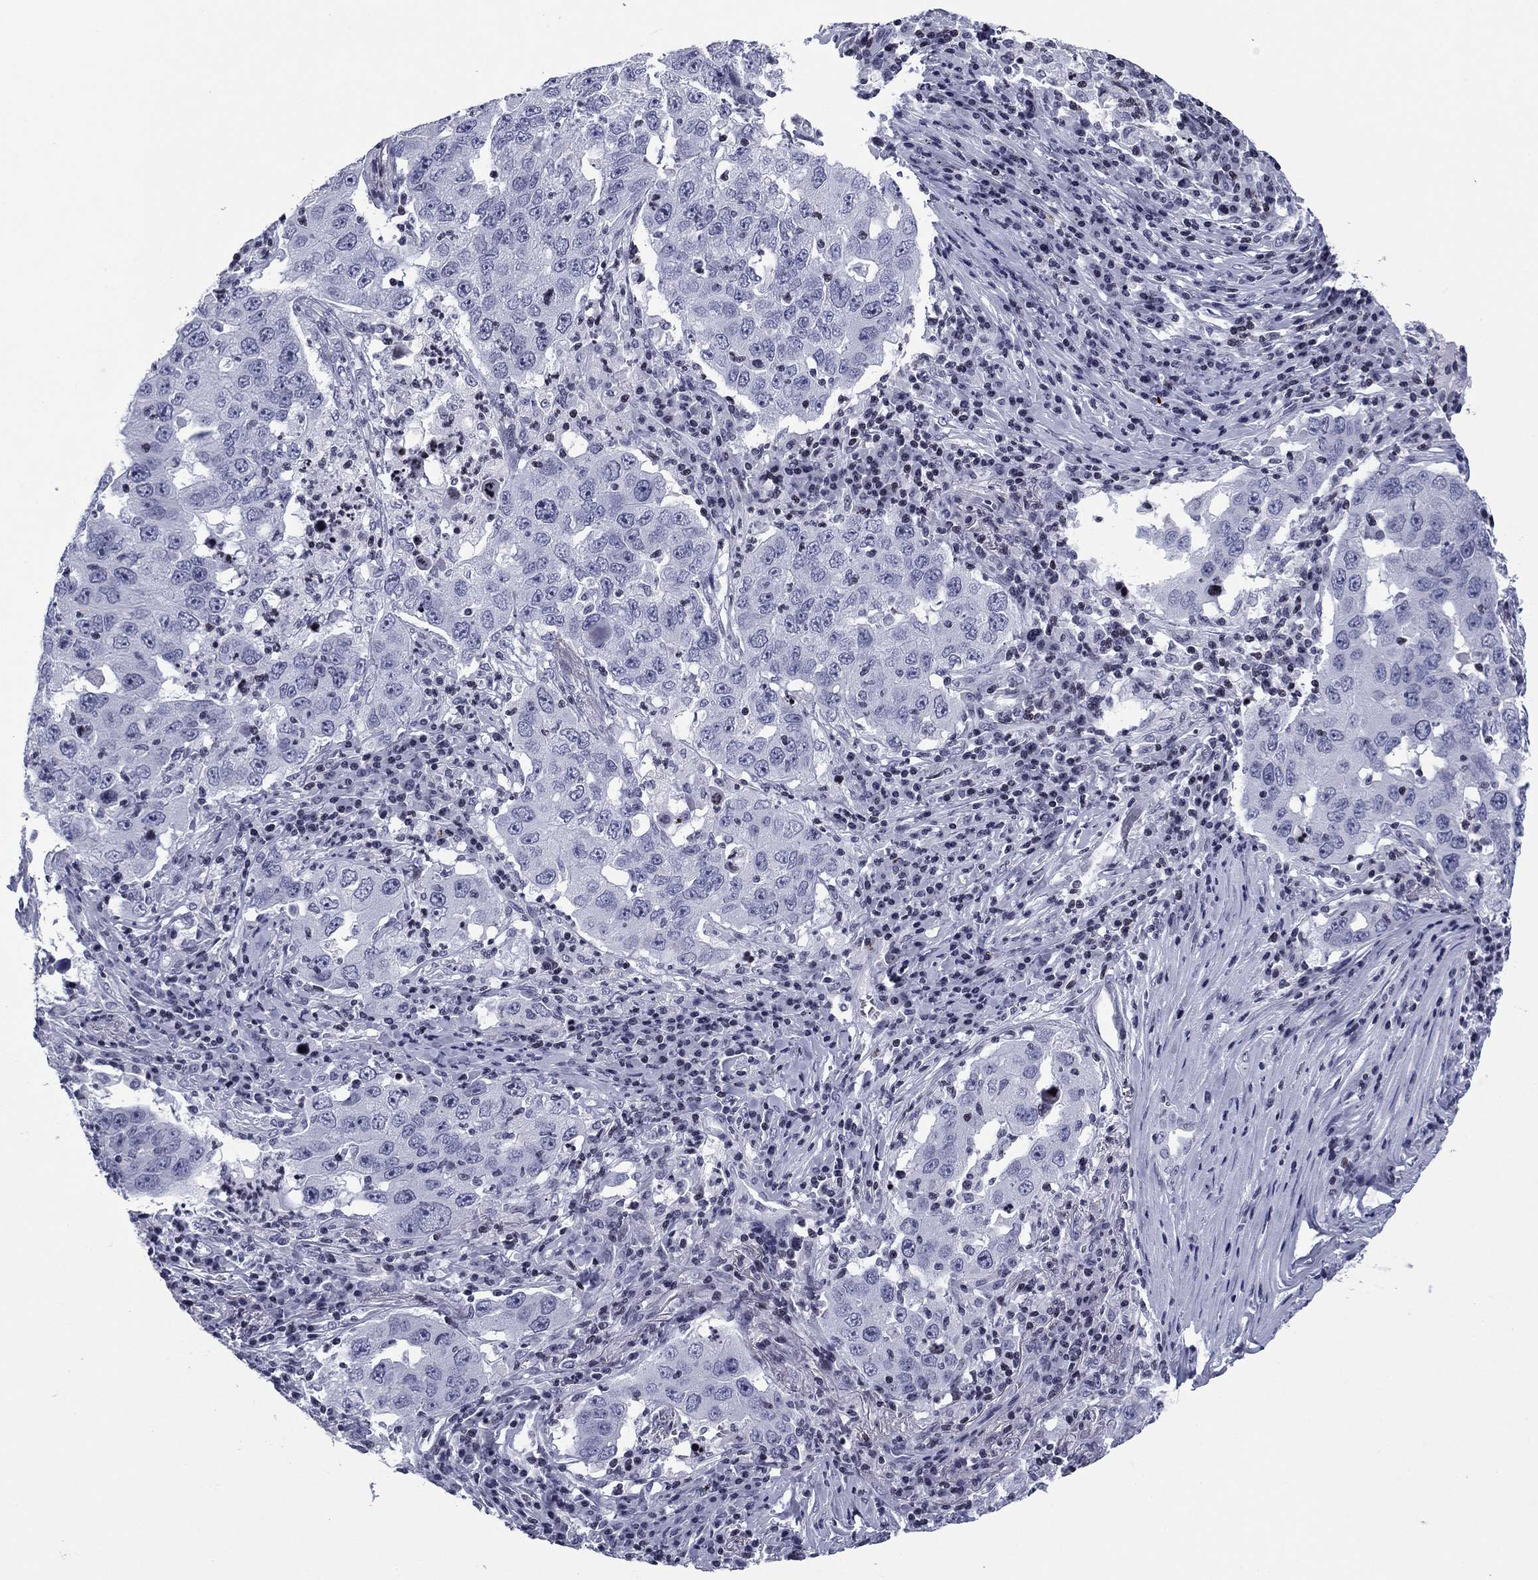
{"staining": {"intensity": "negative", "quantity": "none", "location": "none"}, "tissue": "lung cancer", "cell_type": "Tumor cells", "image_type": "cancer", "snomed": [{"axis": "morphology", "description": "Adenocarcinoma, NOS"}, {"axis": "topography", "description": "Lung"}], "caption": "A histopathology image of adenocarcinoma (lung) stained for a protein shows no brown staining in tumor cells. The staining is performed using DAB (3,3'-diaminobenzidine) brown chromogen with nuclei counter-stained in using hematoxylin.", "gene": "CCDC144A", "patient": {"sex": "male", "age": 73}}